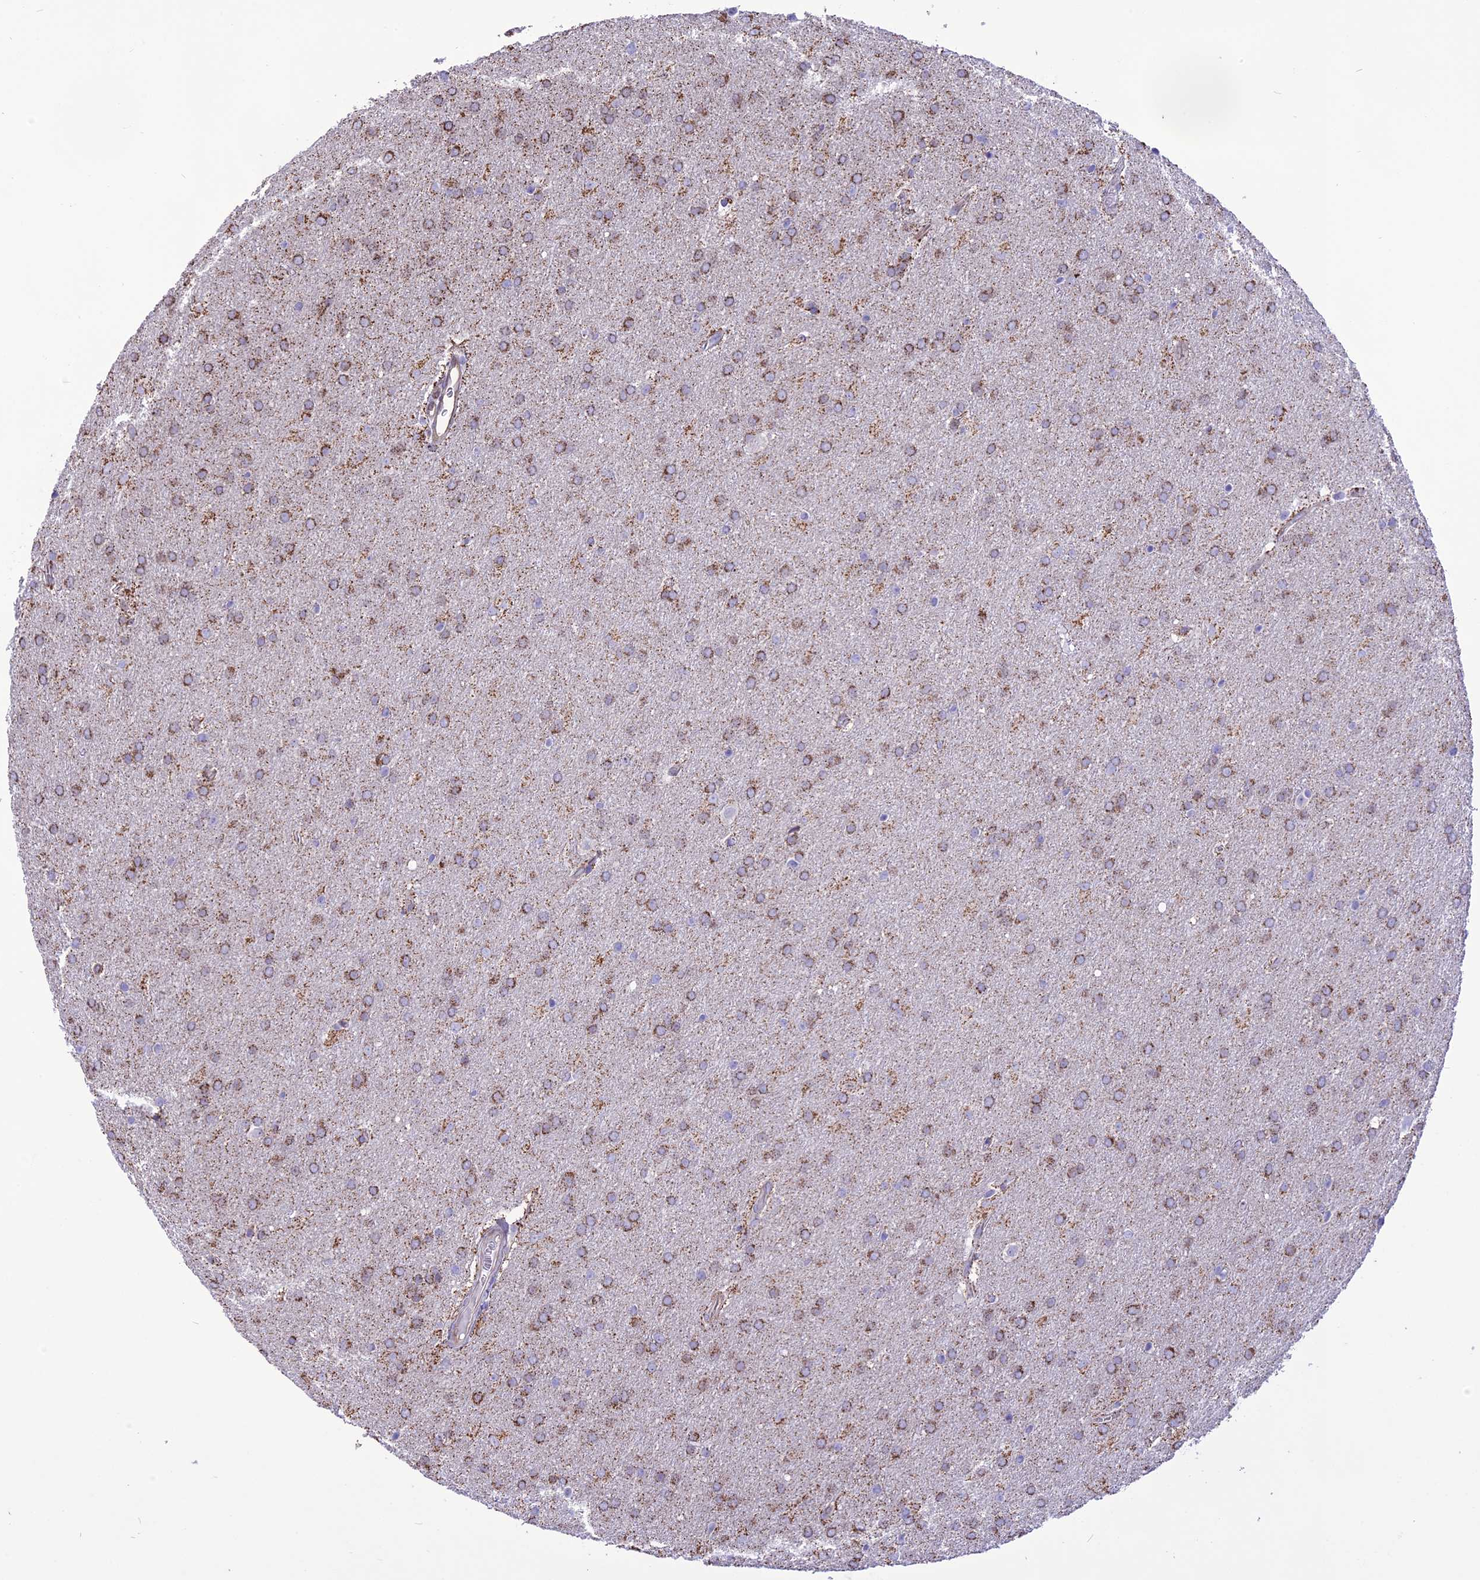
{"staining": {"intensity": "moderate", "quantity": ">75%", "location": "cytoplasmic/membranous"}, "tissue": "glioma", "cell_type": "Tumor cells", "image_type": "cancer", "snomed": [{"axis": "morphology", "description": "Glioma, malignant, Low grade"}, {"axis": "topography", "description": "Brain"}], "caption": "An immunohistochemistry (IHC) micrograph of neoplastic tissue is shown. Protein staining in brown shows moderate cytoplasmic/membranous positivity in malignant glioma (low-grade) within tumor cells. The protein of interest is shown in brown color, while the nuclei are stained blue.", "gene": "DOC2B", "patient": {"sex": "female", "age": 32}}